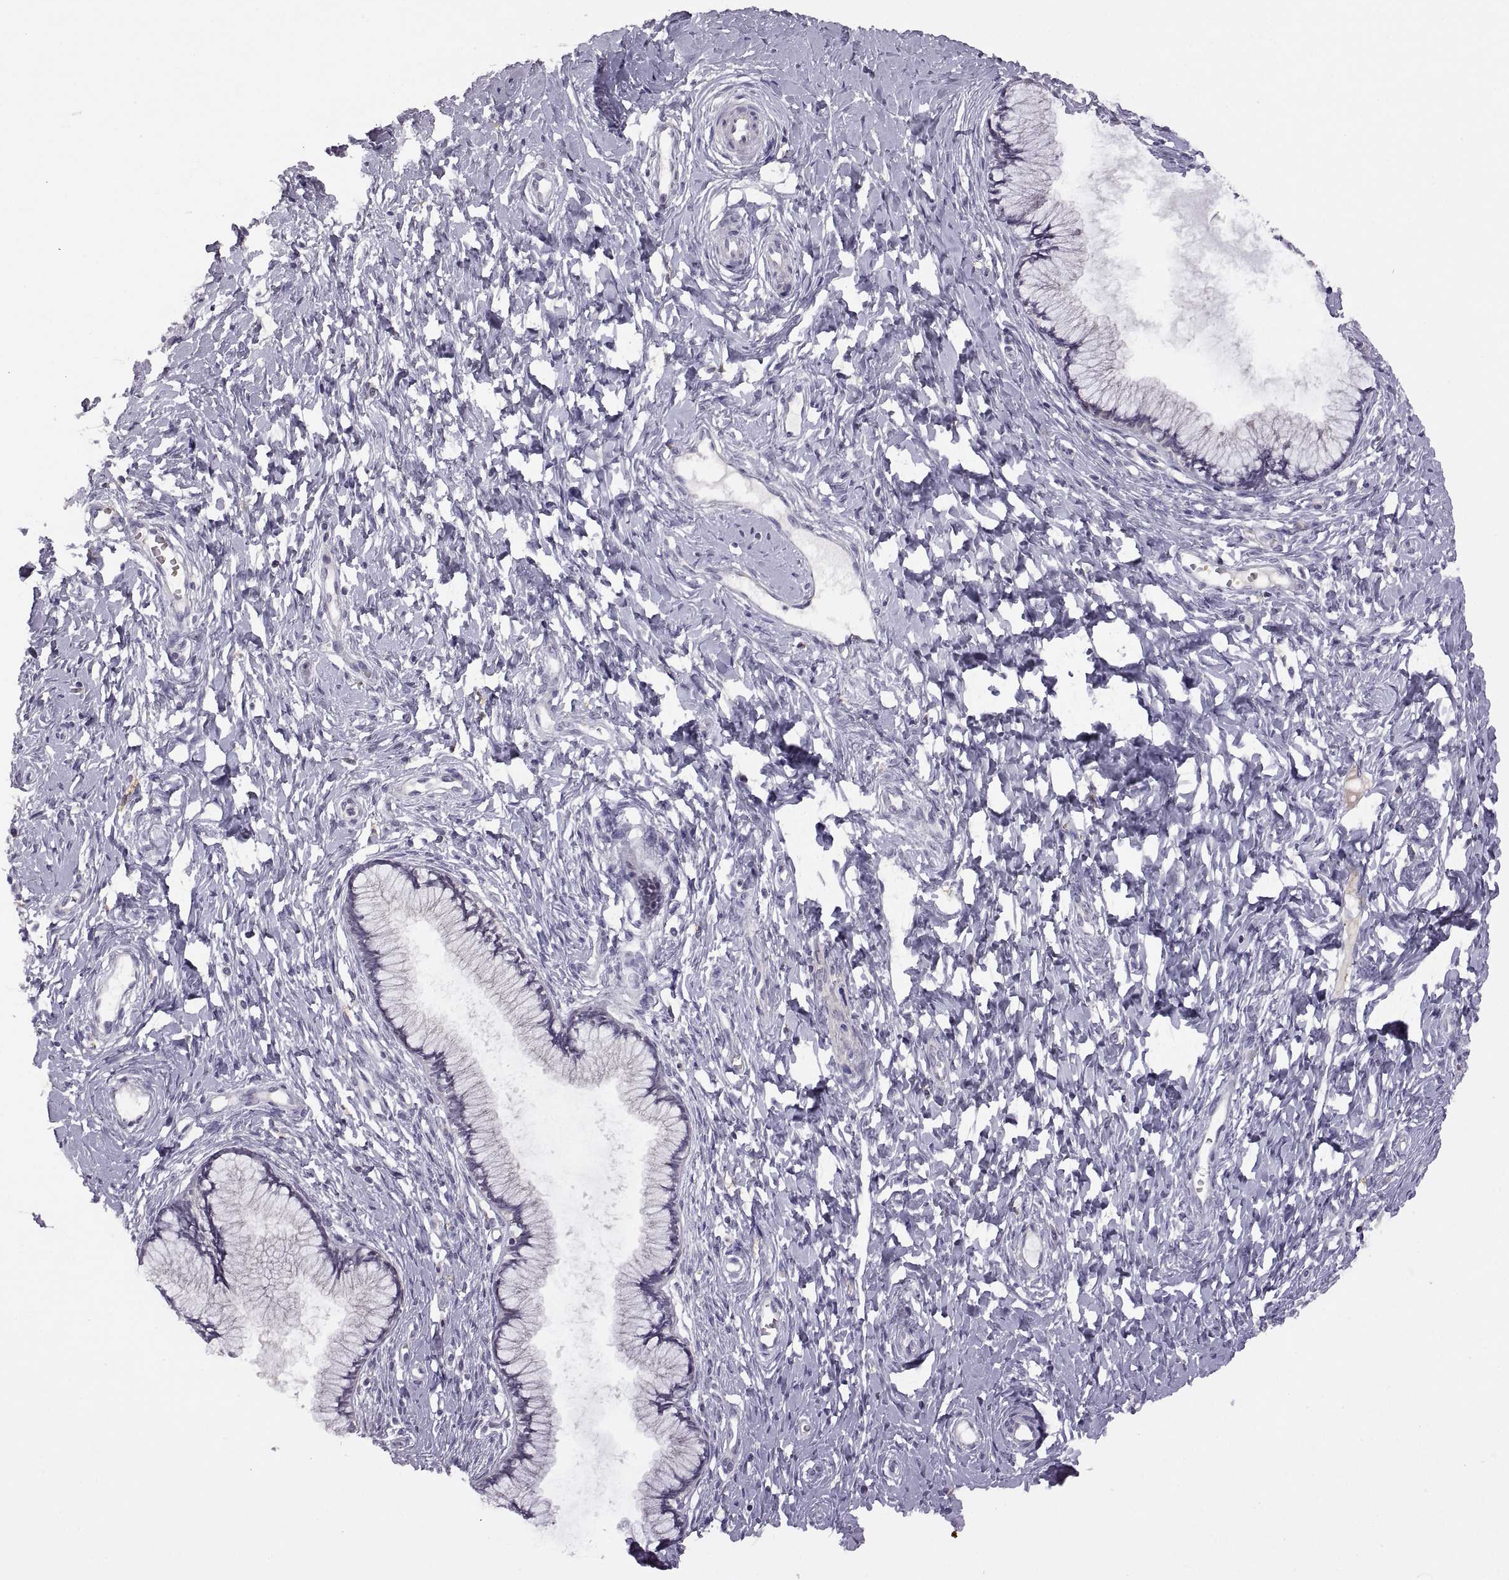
{"staining": {"intensity": "negative", "quantity": "none", "location": "none"}, "tissue": "cervix", "cell_type": "Glandular cells", "image_type": "normal", "snomed": [{"axis": "morphology", "description": "Normal tissue, NOS"}, {"axis": "topography", "description": "Cervix"}], "caption": "Immunohistochemical staining of normal human cervix demonstrates no significant positivity in glandular cells. (Immunohistochemistry (ihc), brightfield microscopy, high magnification).", "gene": "MEIOC", "patient": {"sex": "female", "age": 40}}